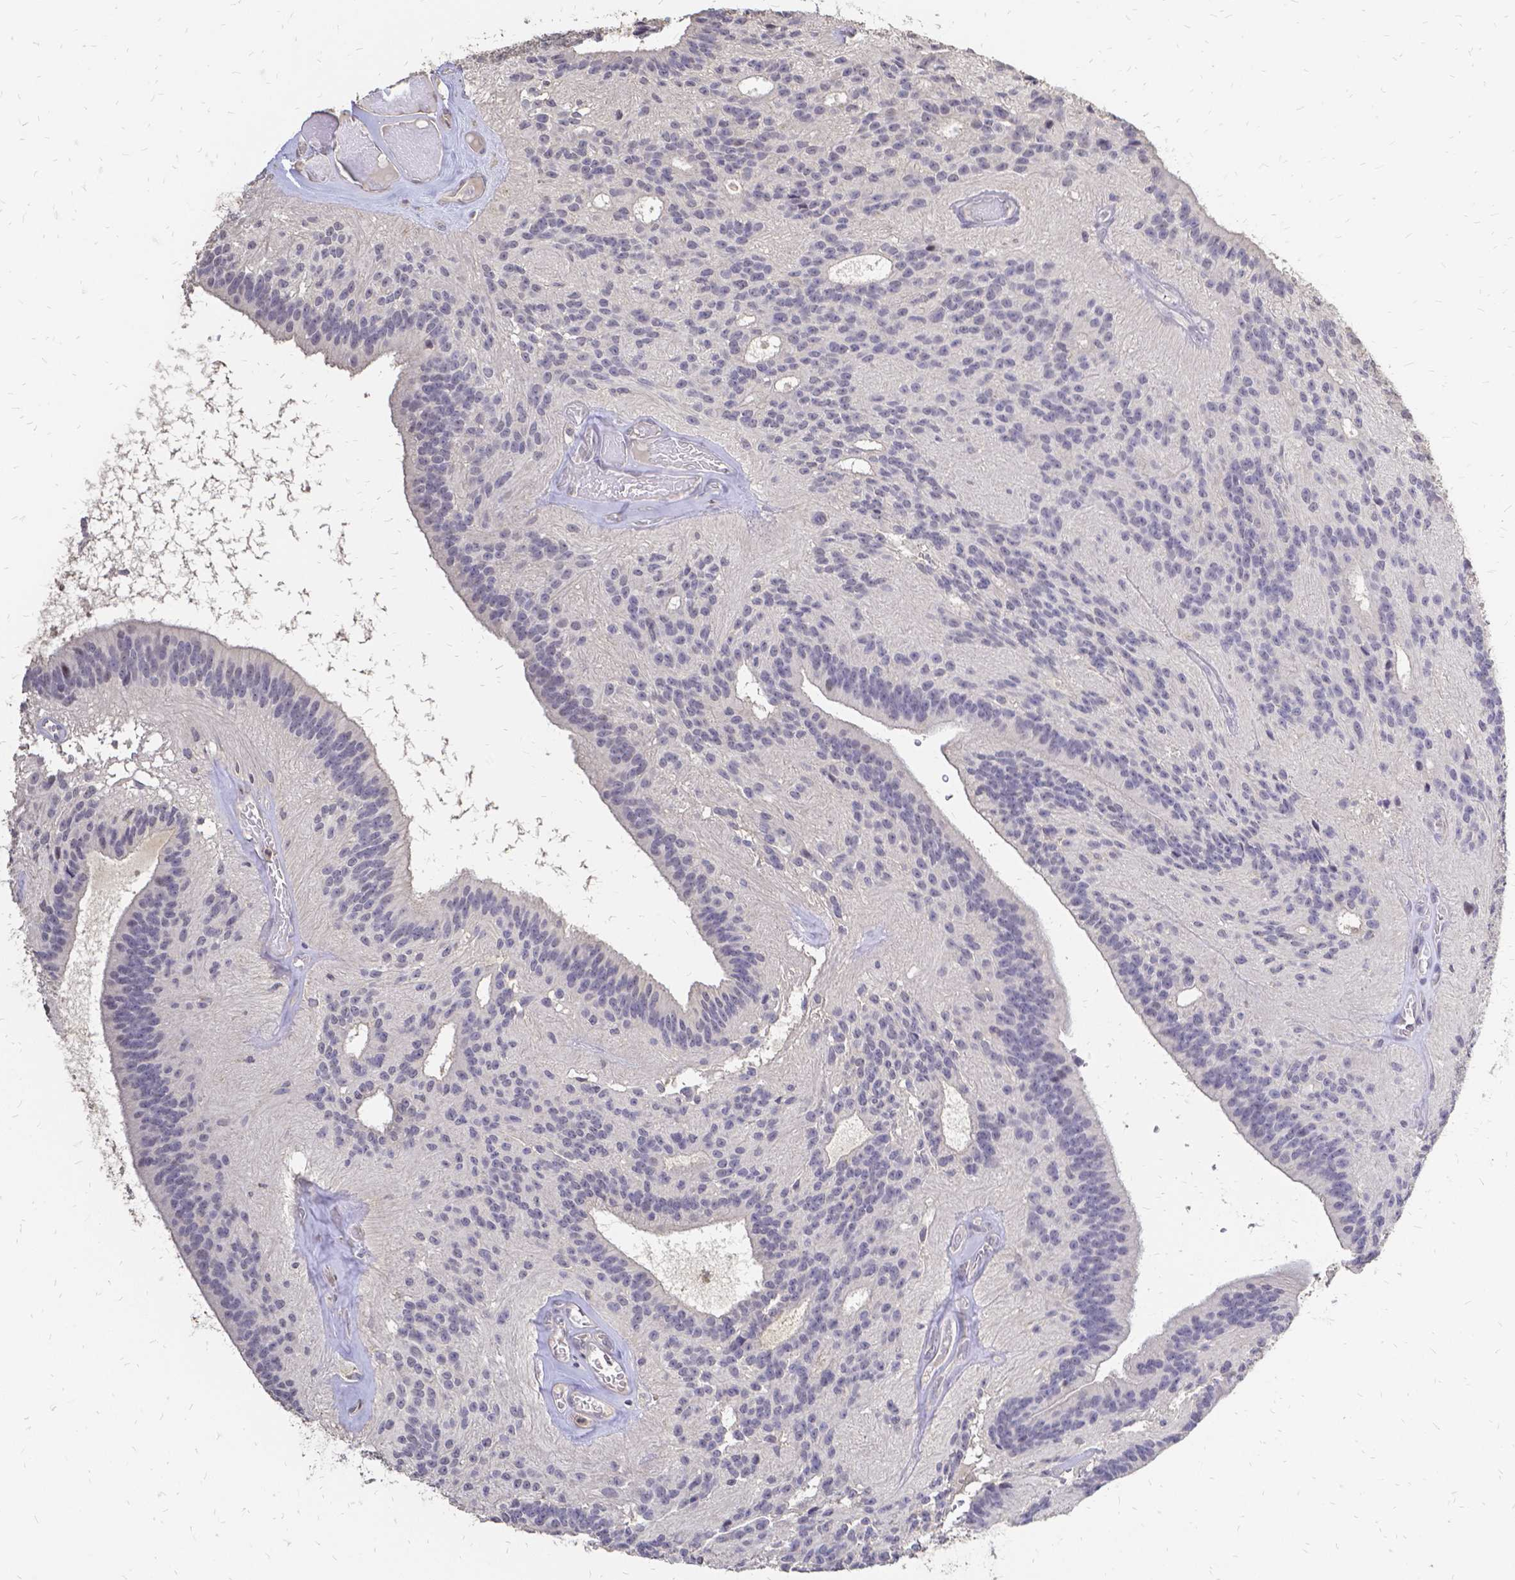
{"staining": {"intensity": "negative", "quantity": "none", "location": "none"}, "tissue": "glioma", "cell_type": "Tumor cells", "image_type": "cancer", "snomed": [{"axis": "morphology", "description": "Glioma, malignant, Low grade"}, {"axis": "topography", "description": "Brain"}], "caption": "This is an immunohistochemistry photomicrograph of malignant glioma (low-grade). There is no staining in tumor cells.", "gene": "CIB1", "patient": {"sex": "male", "age": 31}}